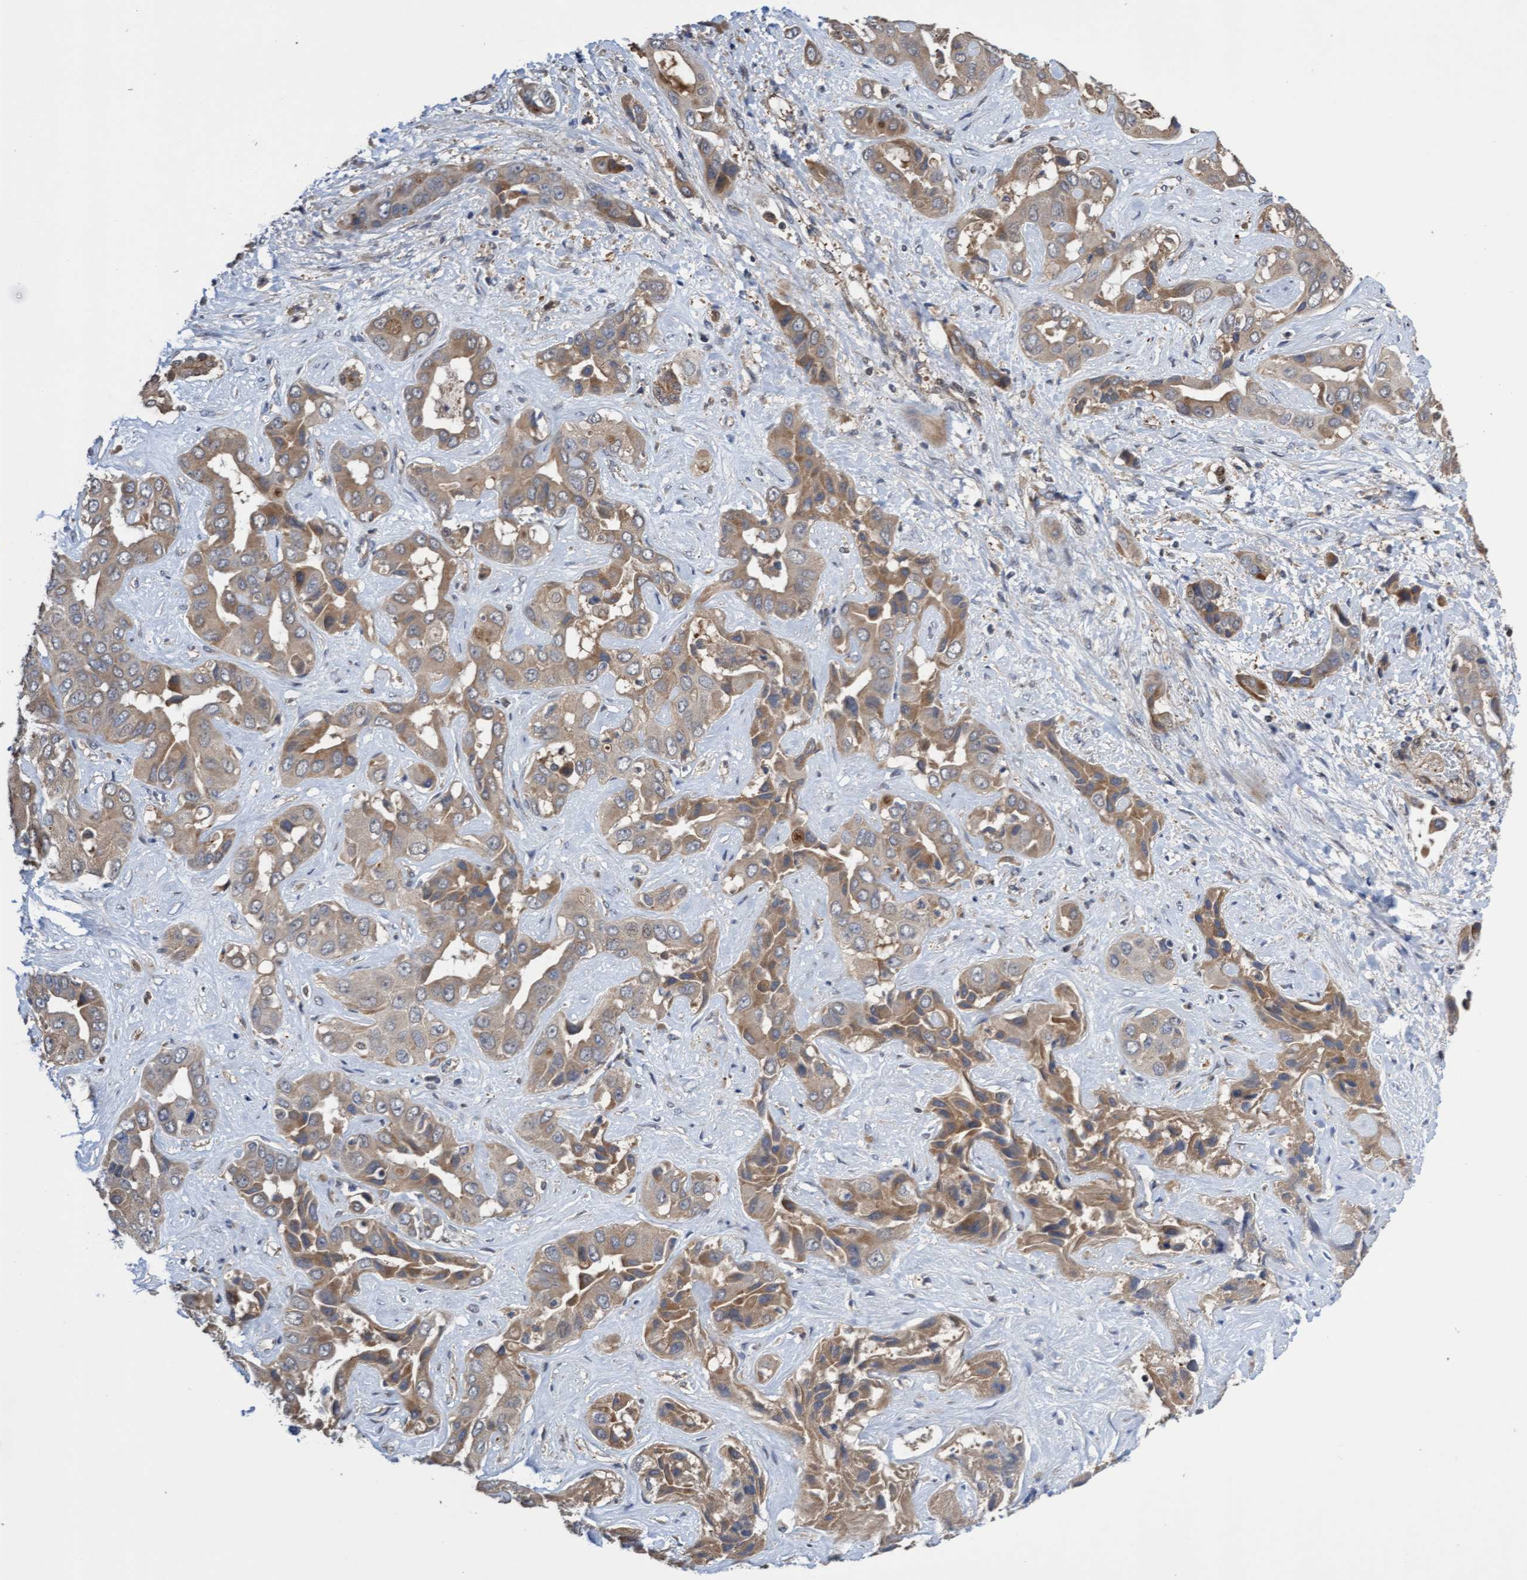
{"staining": {"intensity": "weak", "quantity": ">75%", "location": "cytoplasmic/membranous"}, "tissue": "liver cancer", "cell_type": "Tumor cells", "image_type": "cancer", "snomed": [{"axis": "morphology", "description": "Cholangiocarcinoma"}, {"axis": "topography", "description": "Liver"}], "caption": "Immunohistochemistry image of neoplastic tissue: cholangiocarcinoma (liver) stained using immunohistochemistry (IHC) reveals low levels of weak protein expression localized specifically in the cytoplasmic/membranous of tumor cells, appearing as a cytoplasmic/membranous brown color.", "gene": "ITFG1", "patient": {"sex": "female", "age": 52}}